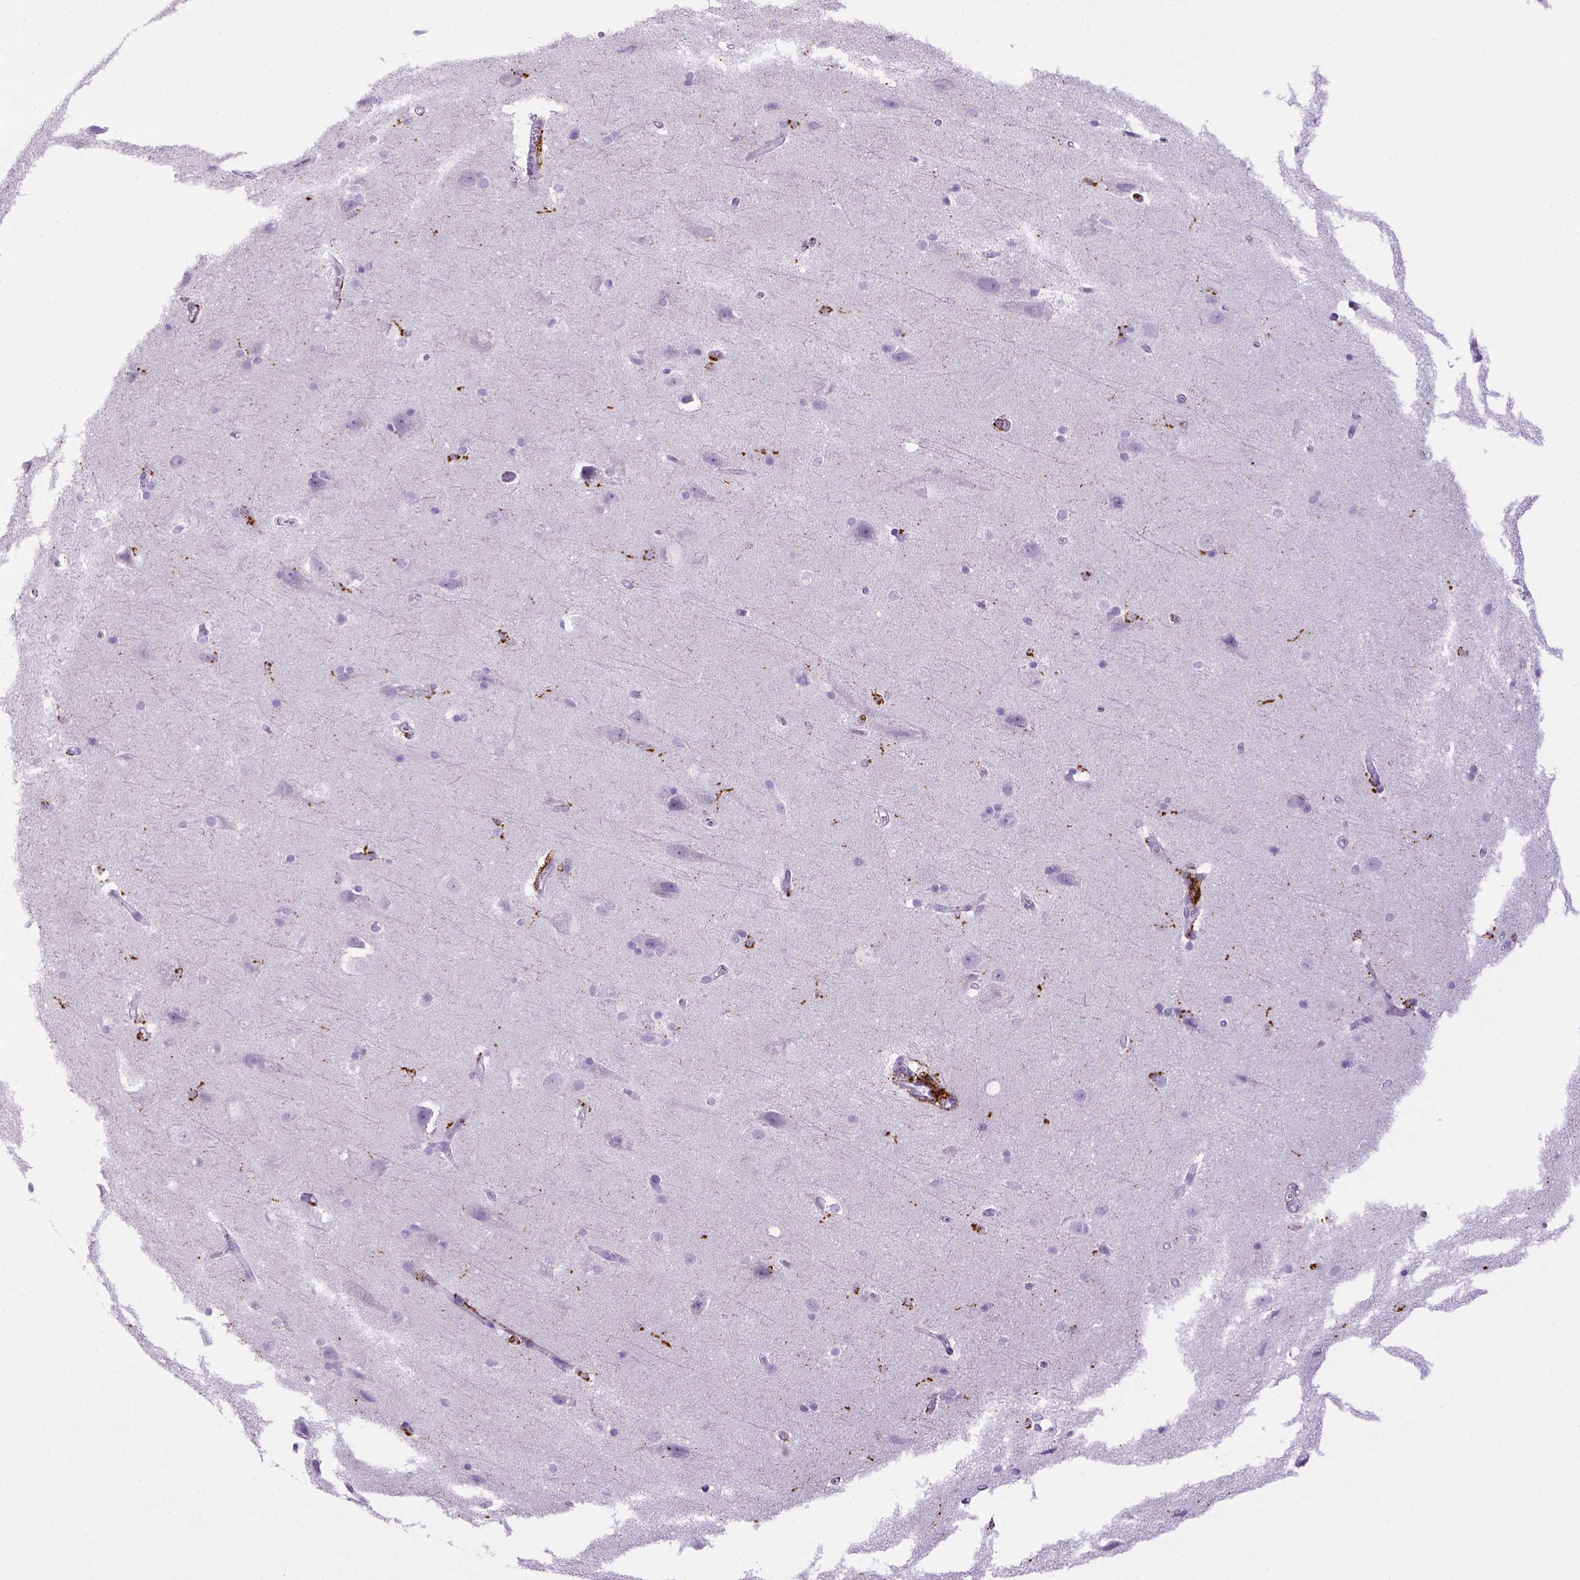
{"staining": {"intensity": "negative", "quantity": "none", "location": "none"}, "tissue": "hippocampus", "cell_type": "Glial cells", "image_type": "normal", "snomed": [{"axis": "morphology", "description": "Normal tissue, NOS"}, {"axis": "topography", "description": "Cerebral cortex"}, {"axis": "topography", "description": "Hippocampus"}], "caption": "Image shows no protein expression in glial cells of normal hippocampus.", "gene": "CD68", "patient": {"sex": "female", "age": 19}}